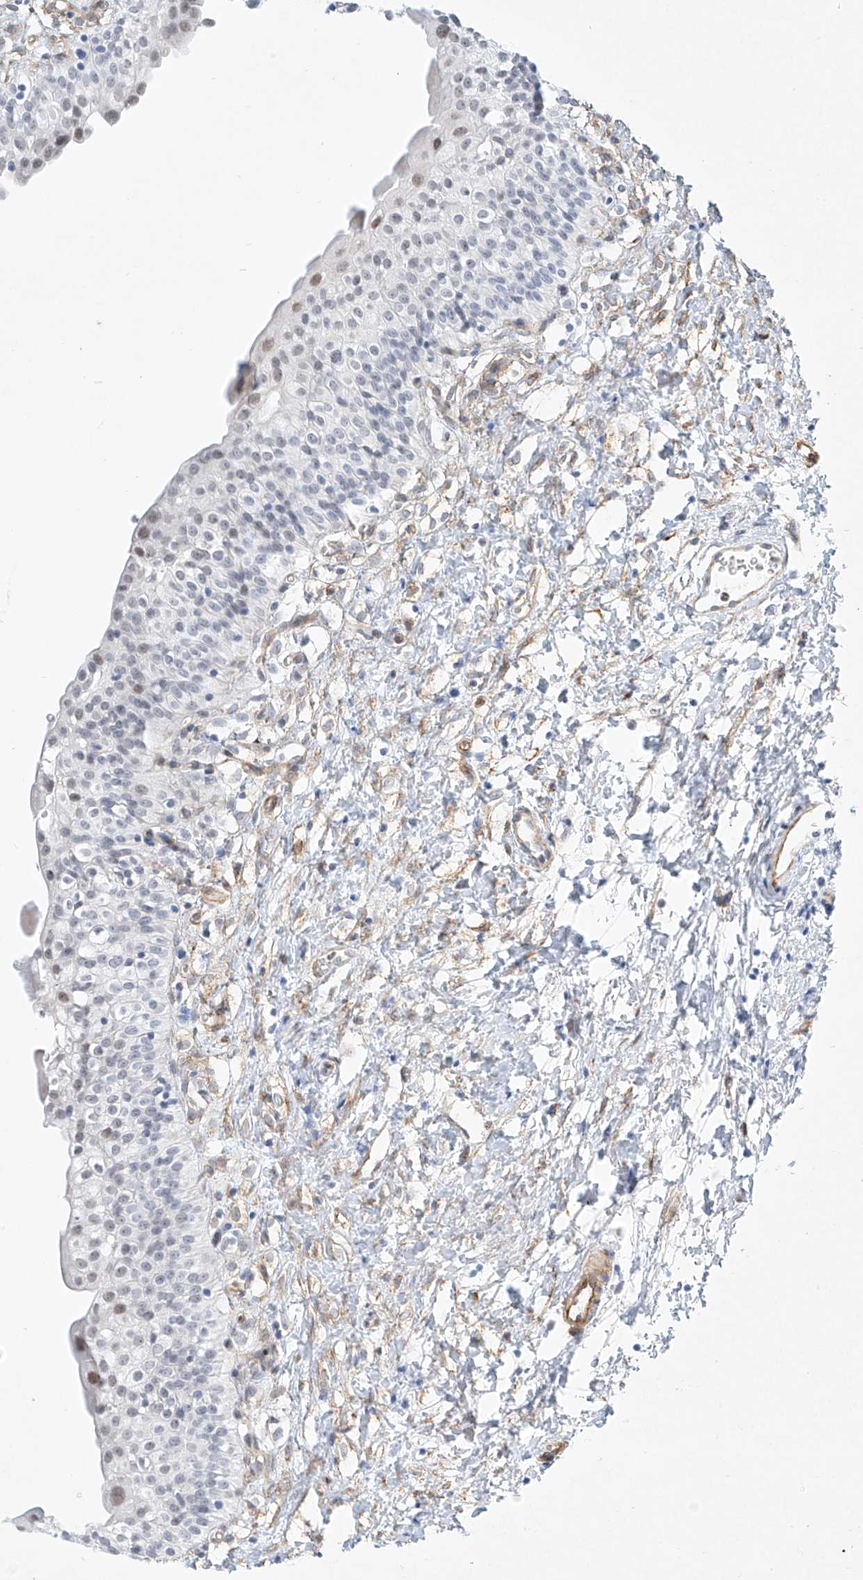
{"staining": {"intensity": "weak", "quantity": "<25%", "location": "nuclear"}, "tissue": "urinary bladder", "cell_type": "Urothelial cells", "image_type": "normal", "snomed": [{"axis": "morphology", "description": "Normal tissue, NOS"}, {"axis": "topography", "description": "Urinary bladder"}], "caption": "Micrograph shows no significant protein expression in urothelial cells of unremarkable urinary bladder.", "gene": "REEP2", "patient": {"sex": "male", "age": 51}}